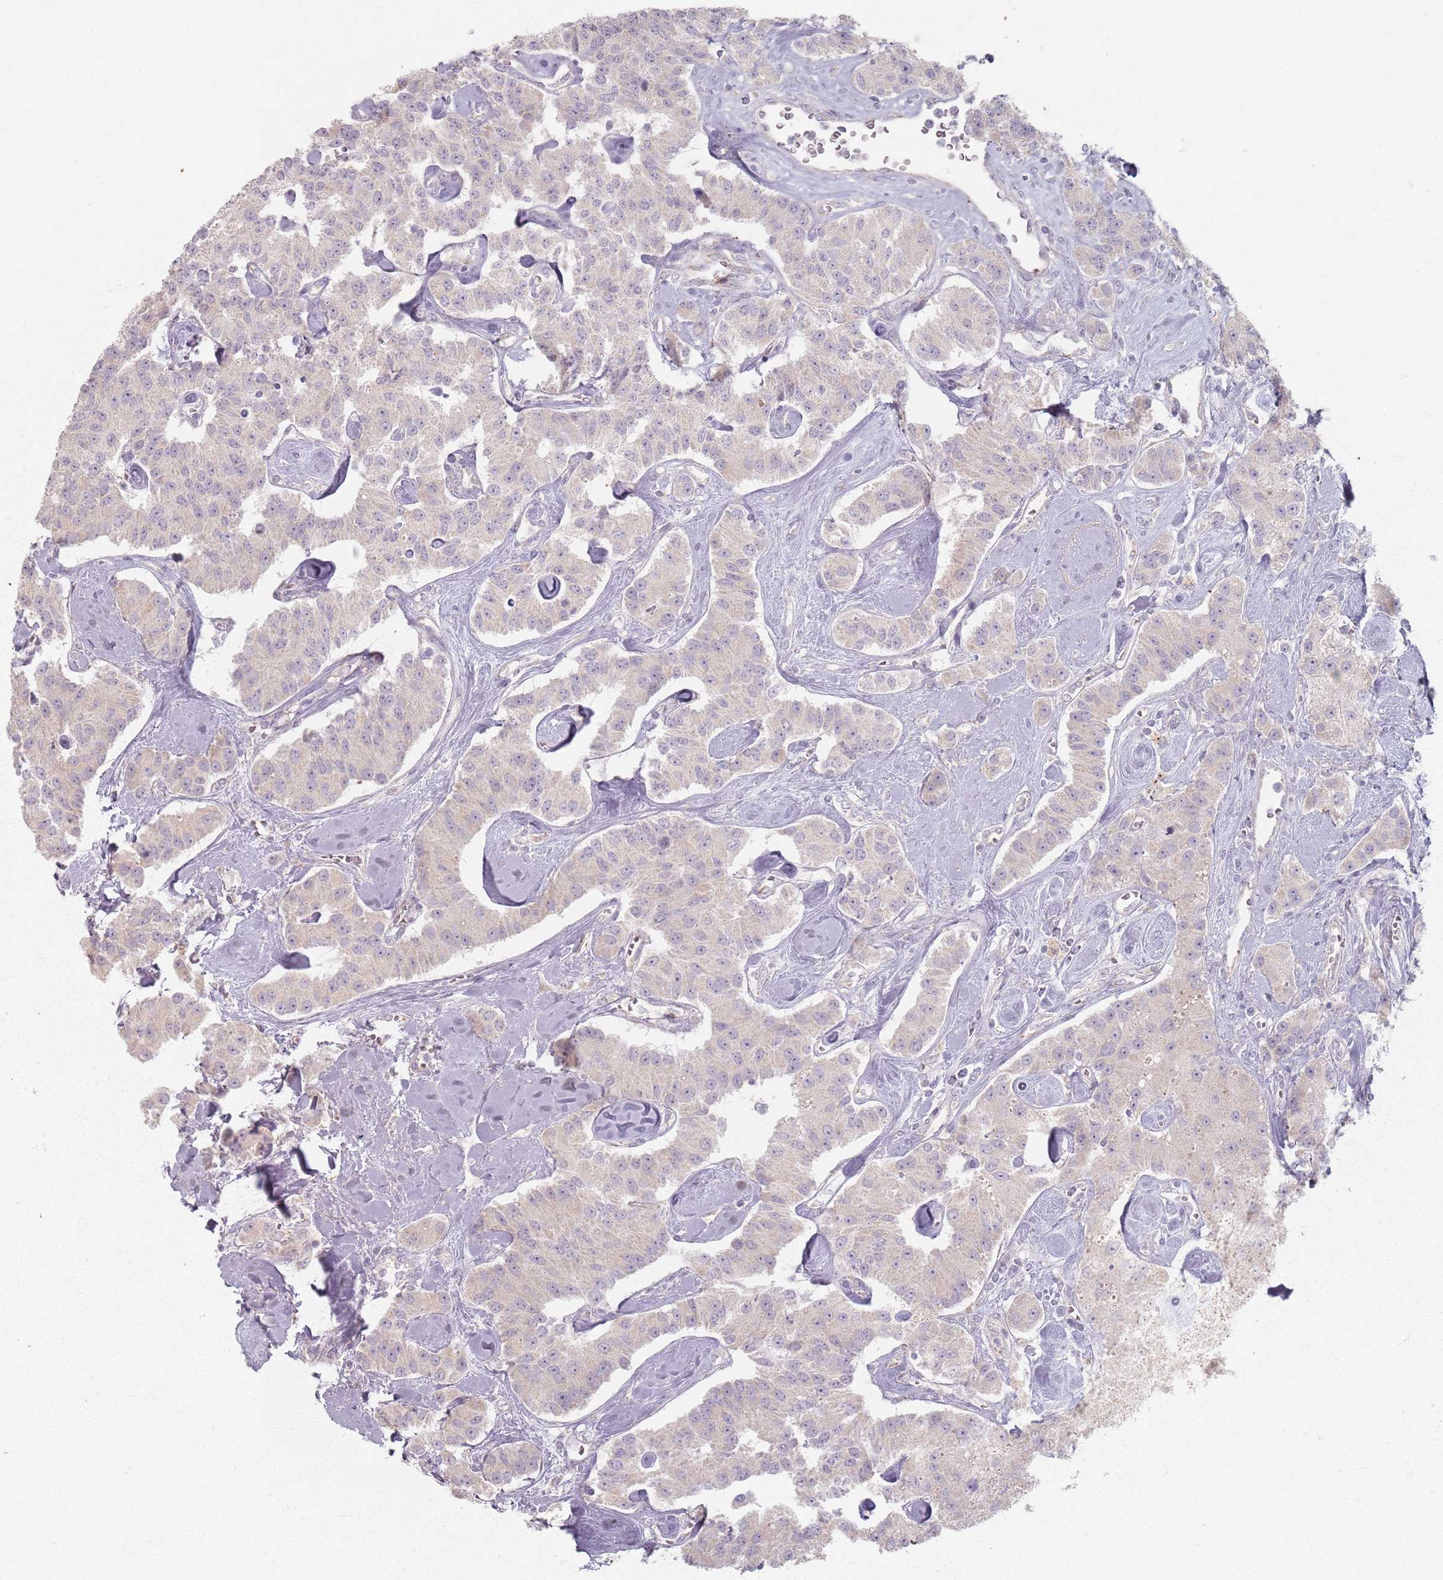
{"staining": {"intensity": "negative", "quantity": "none", "location": "none"}, "tissue": "carcinoid", "cell_type": "Tumor cells", "image_type": "cancer", "snomed": [{"axis": "morphology", "description": "Carcinoid, malignant, NOS"}, {"axis": "topography", "description": "Pancreas"}], "caption": "There is no significant expression in tumor cells of carcinoid. (DAB (3,3'-diaminobenzidine) immunohistochemistry (IHC), high magnification).", "gene": "PKD2L2", "patient": {"sex": "male", "age": 41}}